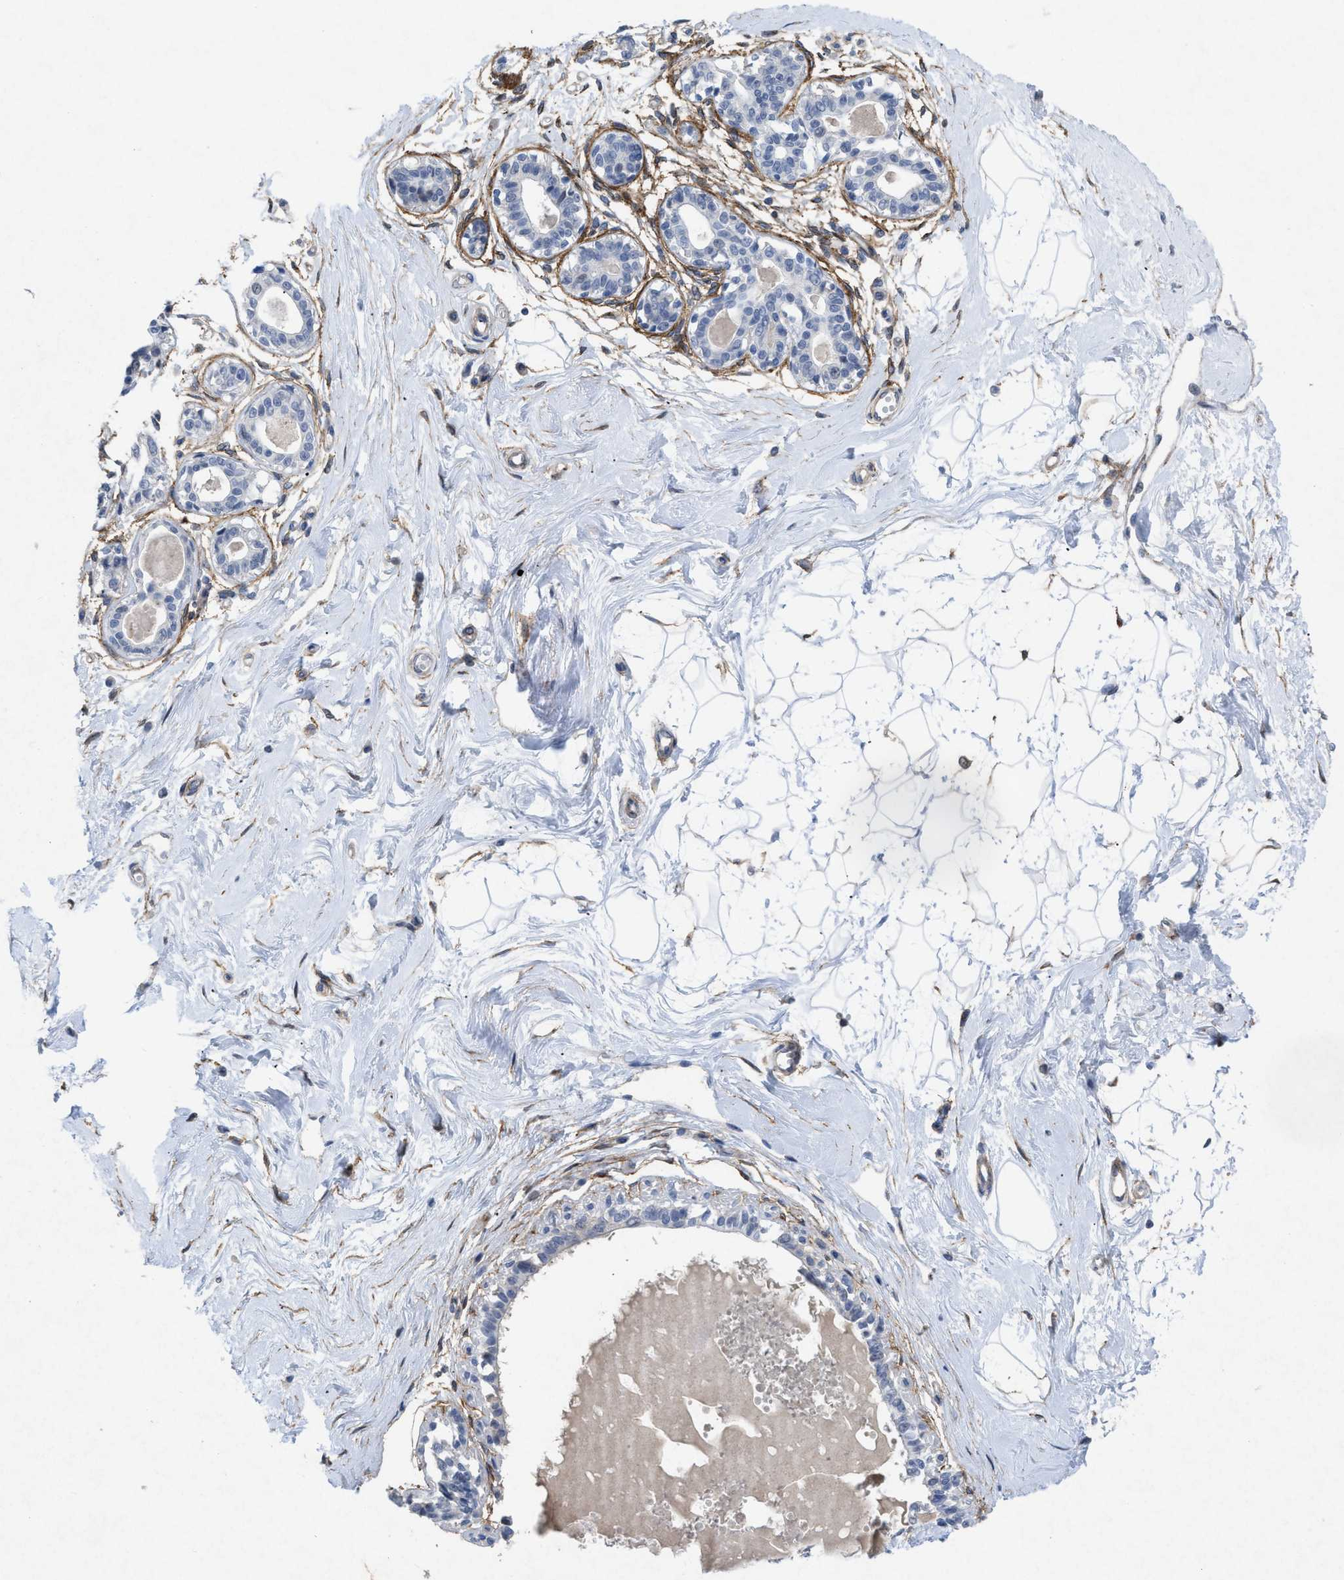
{"staining": {"intensity": "negative", "quantity": "none", "location": "none"}, "tissue": "breast", "cell_type": "Adipocytes", "image_type": "normal", "snomed": [{"axis": "morphology", "description": "Normal tissue, NOS"}, {"axis": "topography", "description": "Breast"}], "caption": "Immunohistochemistry (IHC) micrograph of benign breast: human breast stained with DAB reveals no significant protein staining in adipocytes. (IHC, brightfield microscopy, high magnification).", "gene": "PDGFRA", "patient": {"sex": "female", "age": 45}}